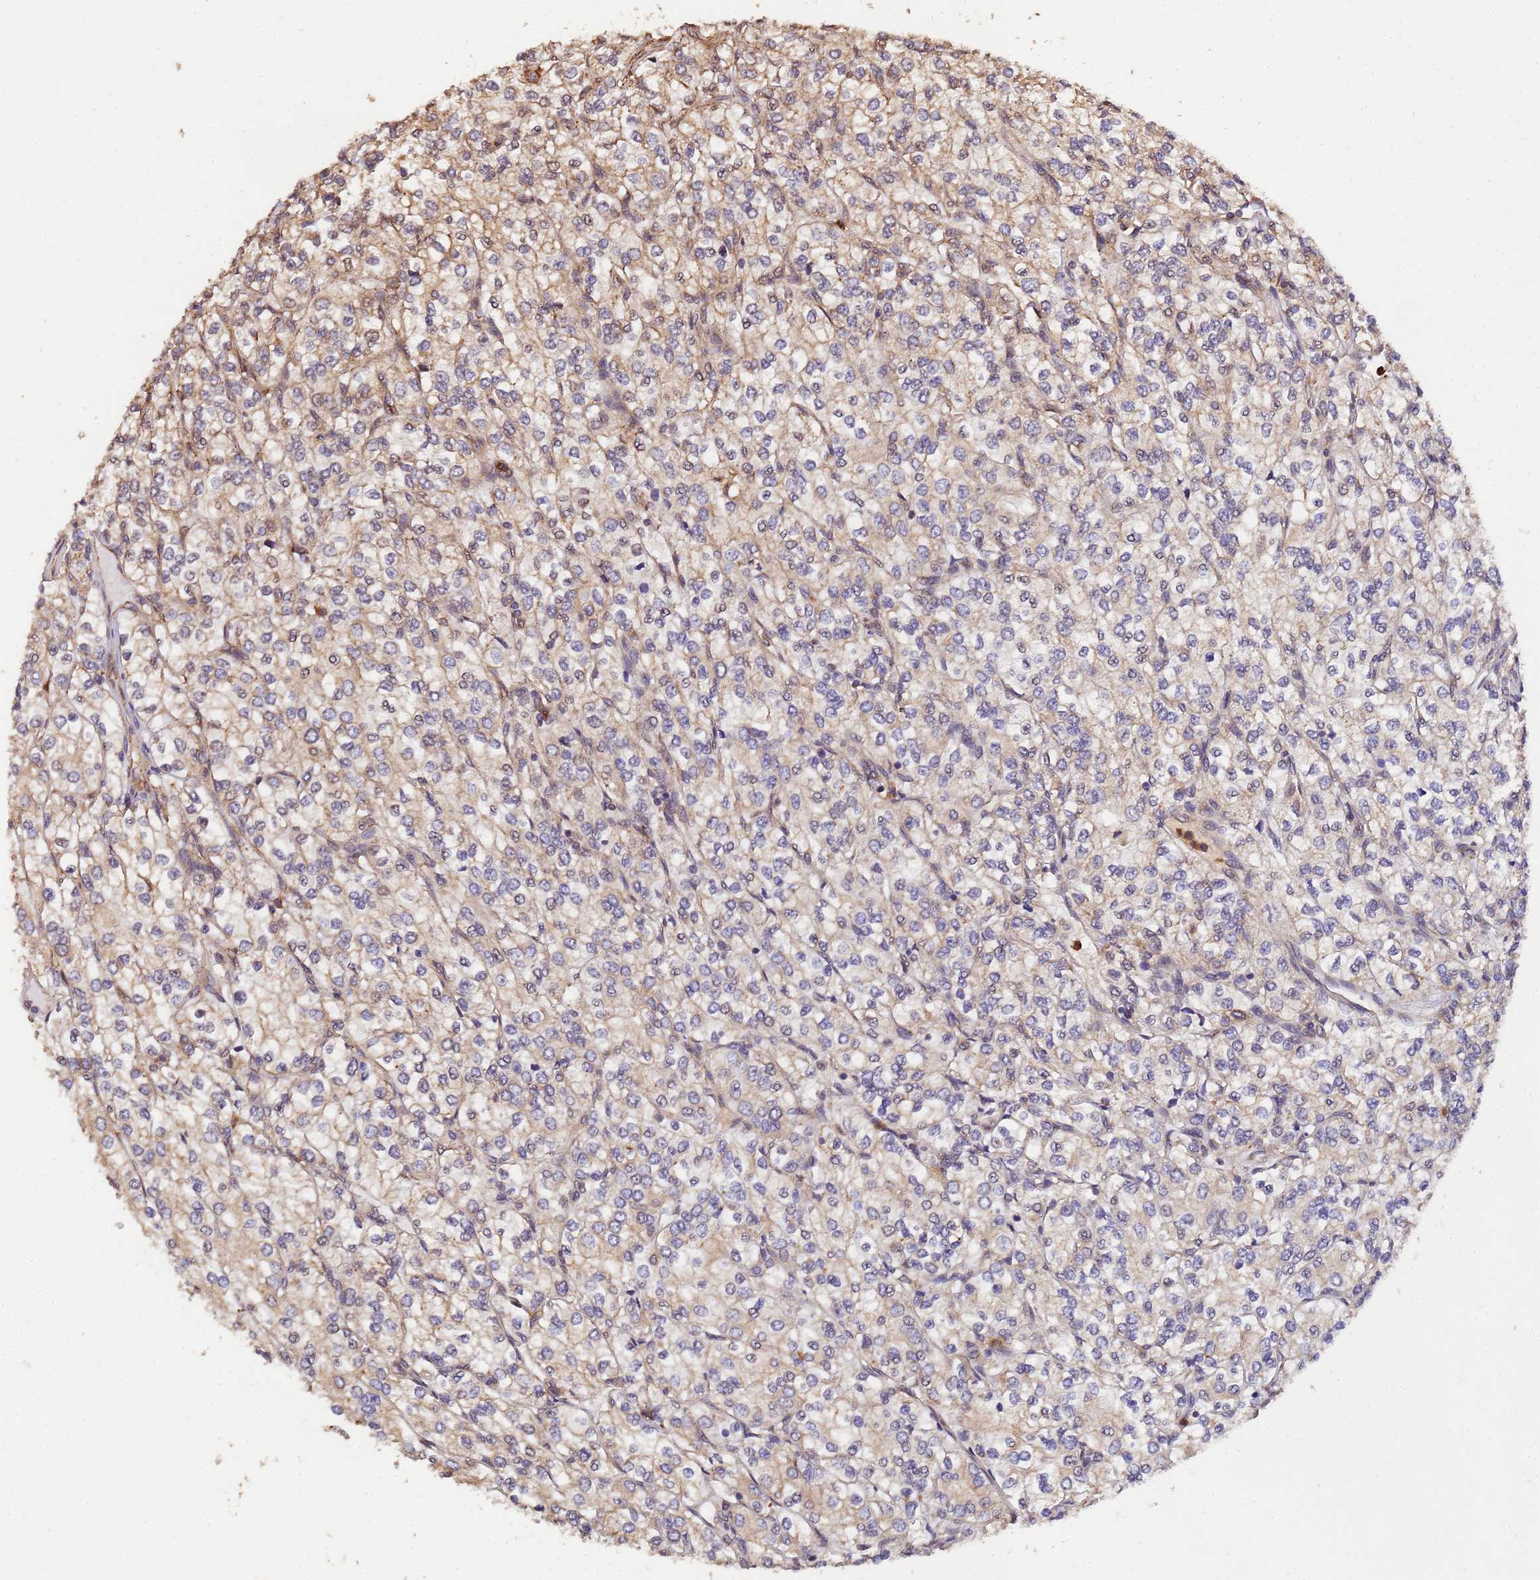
{"staining": {"intensity": "weak", "quantity": "<25%", "location": "cytoplasmic/membranous"}, "tissue": "renal cancer", "cell_type": "Tumor cells", "image_type": "cancer", "snomed": [{"axis": "morphology", "description": "Adenocarcinoma, NOS"}, {"axis": "topography", "description": "Kidney"}], "caption": "IHC photomicrograph of neoplastic tissue: human renal cancer (adenocarcinoma) stained with DAB (3,3'-diaminobenzidine) demonstrates no significant protein expression in tumor cells.", "gene": "ZNF619", "patient": {"sex": "male", "age": 80}}